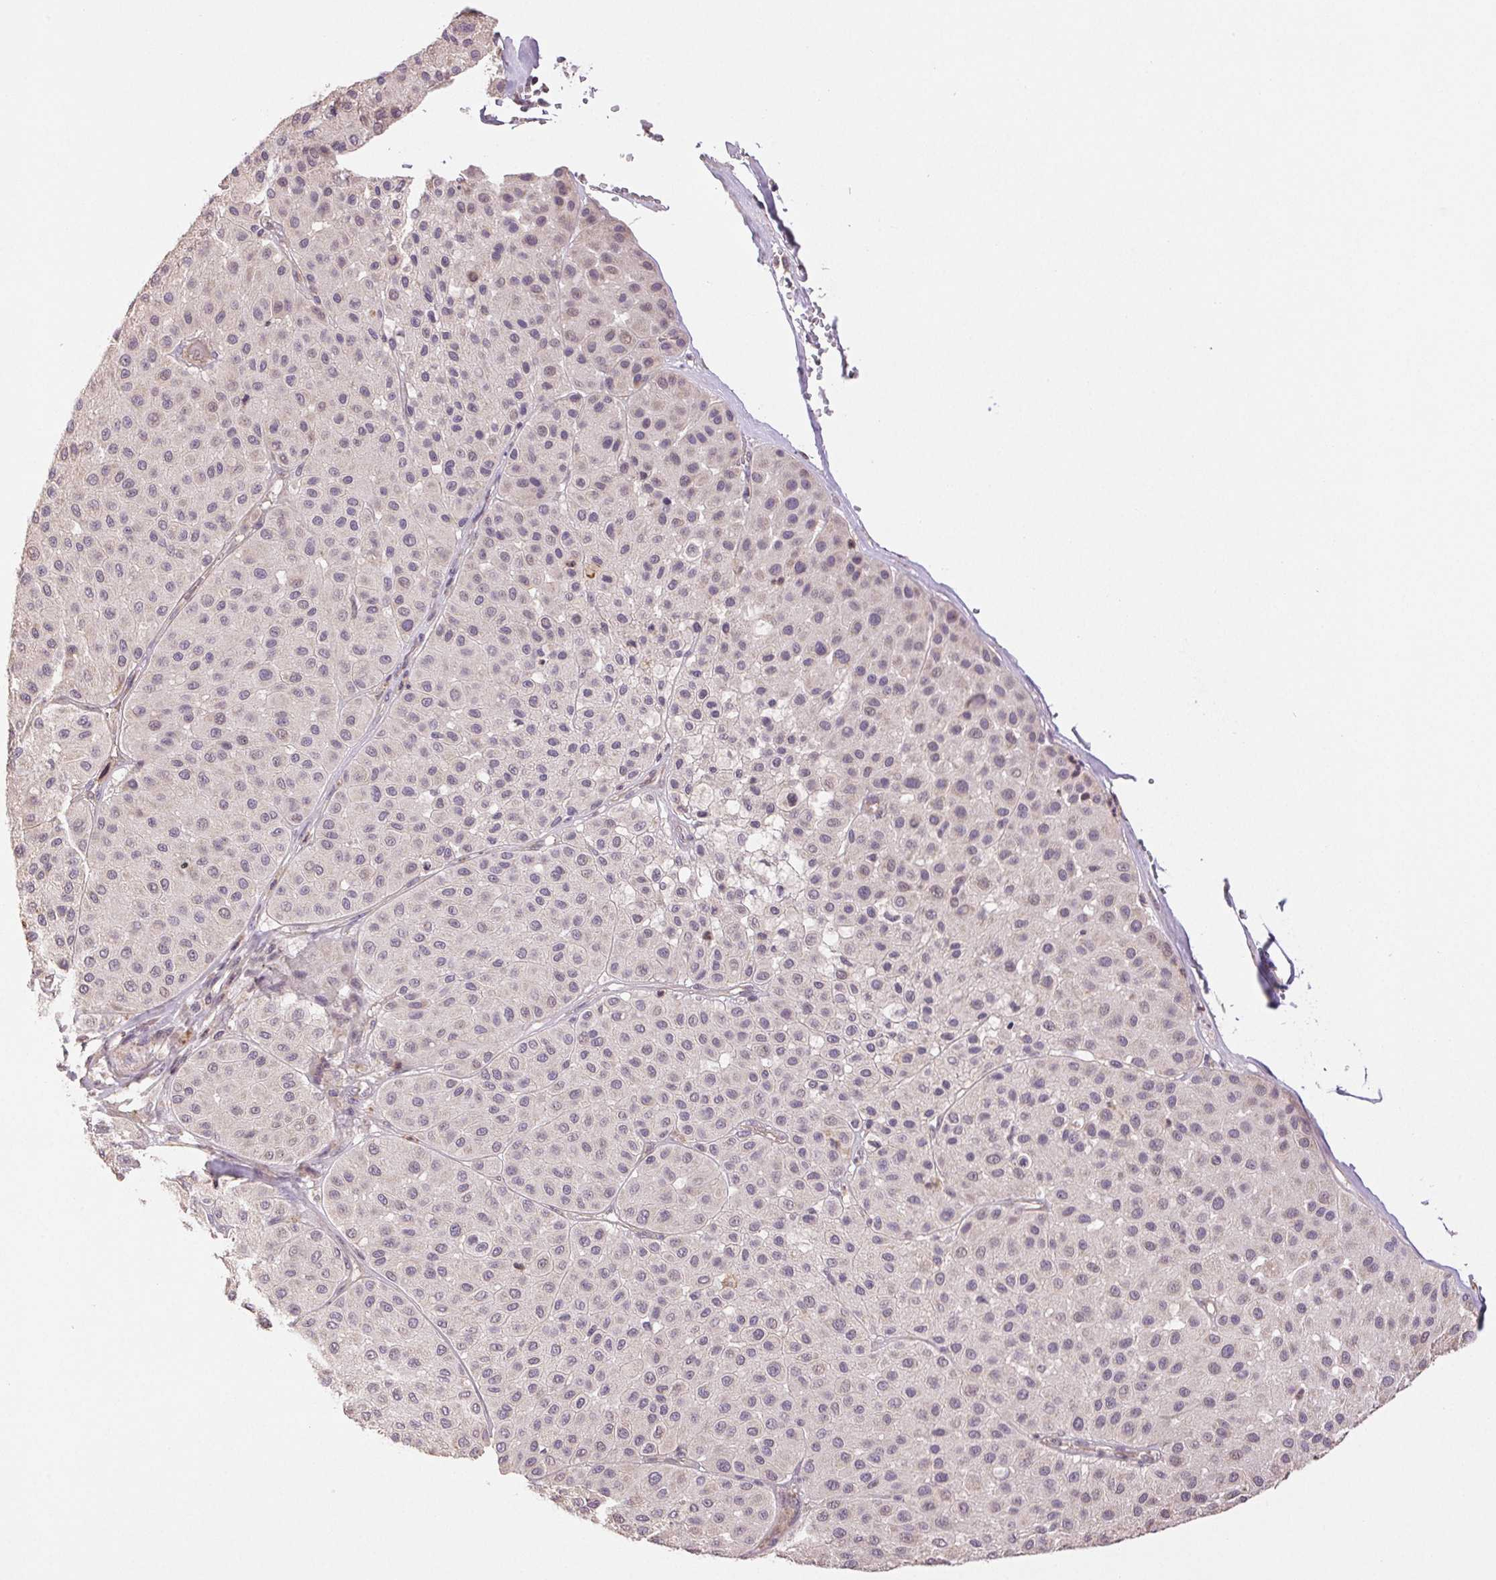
{"staining": {"intensity": "weak", "quantity": "<25%", "location": "nuclear"}, "tissue": "melanoma", "cell_type": "Tumor cells", "image_type": "cancer", "snomed": [{"axis": "morphology", "description": "Malignant melanoma, Metastatic site"}, {"axis": "topography", "description": "Smooth muscle"}], "caption": "There is no significant positivity in tumor cells of melanoma. The staining was performed using DAB to visualize the protein expression in brown, while the nuclei were stained in blue with hematoxylin (Magnification: 20x).", "gene": "TMEM253", "patient": {"sex": "male", "age": 41}}